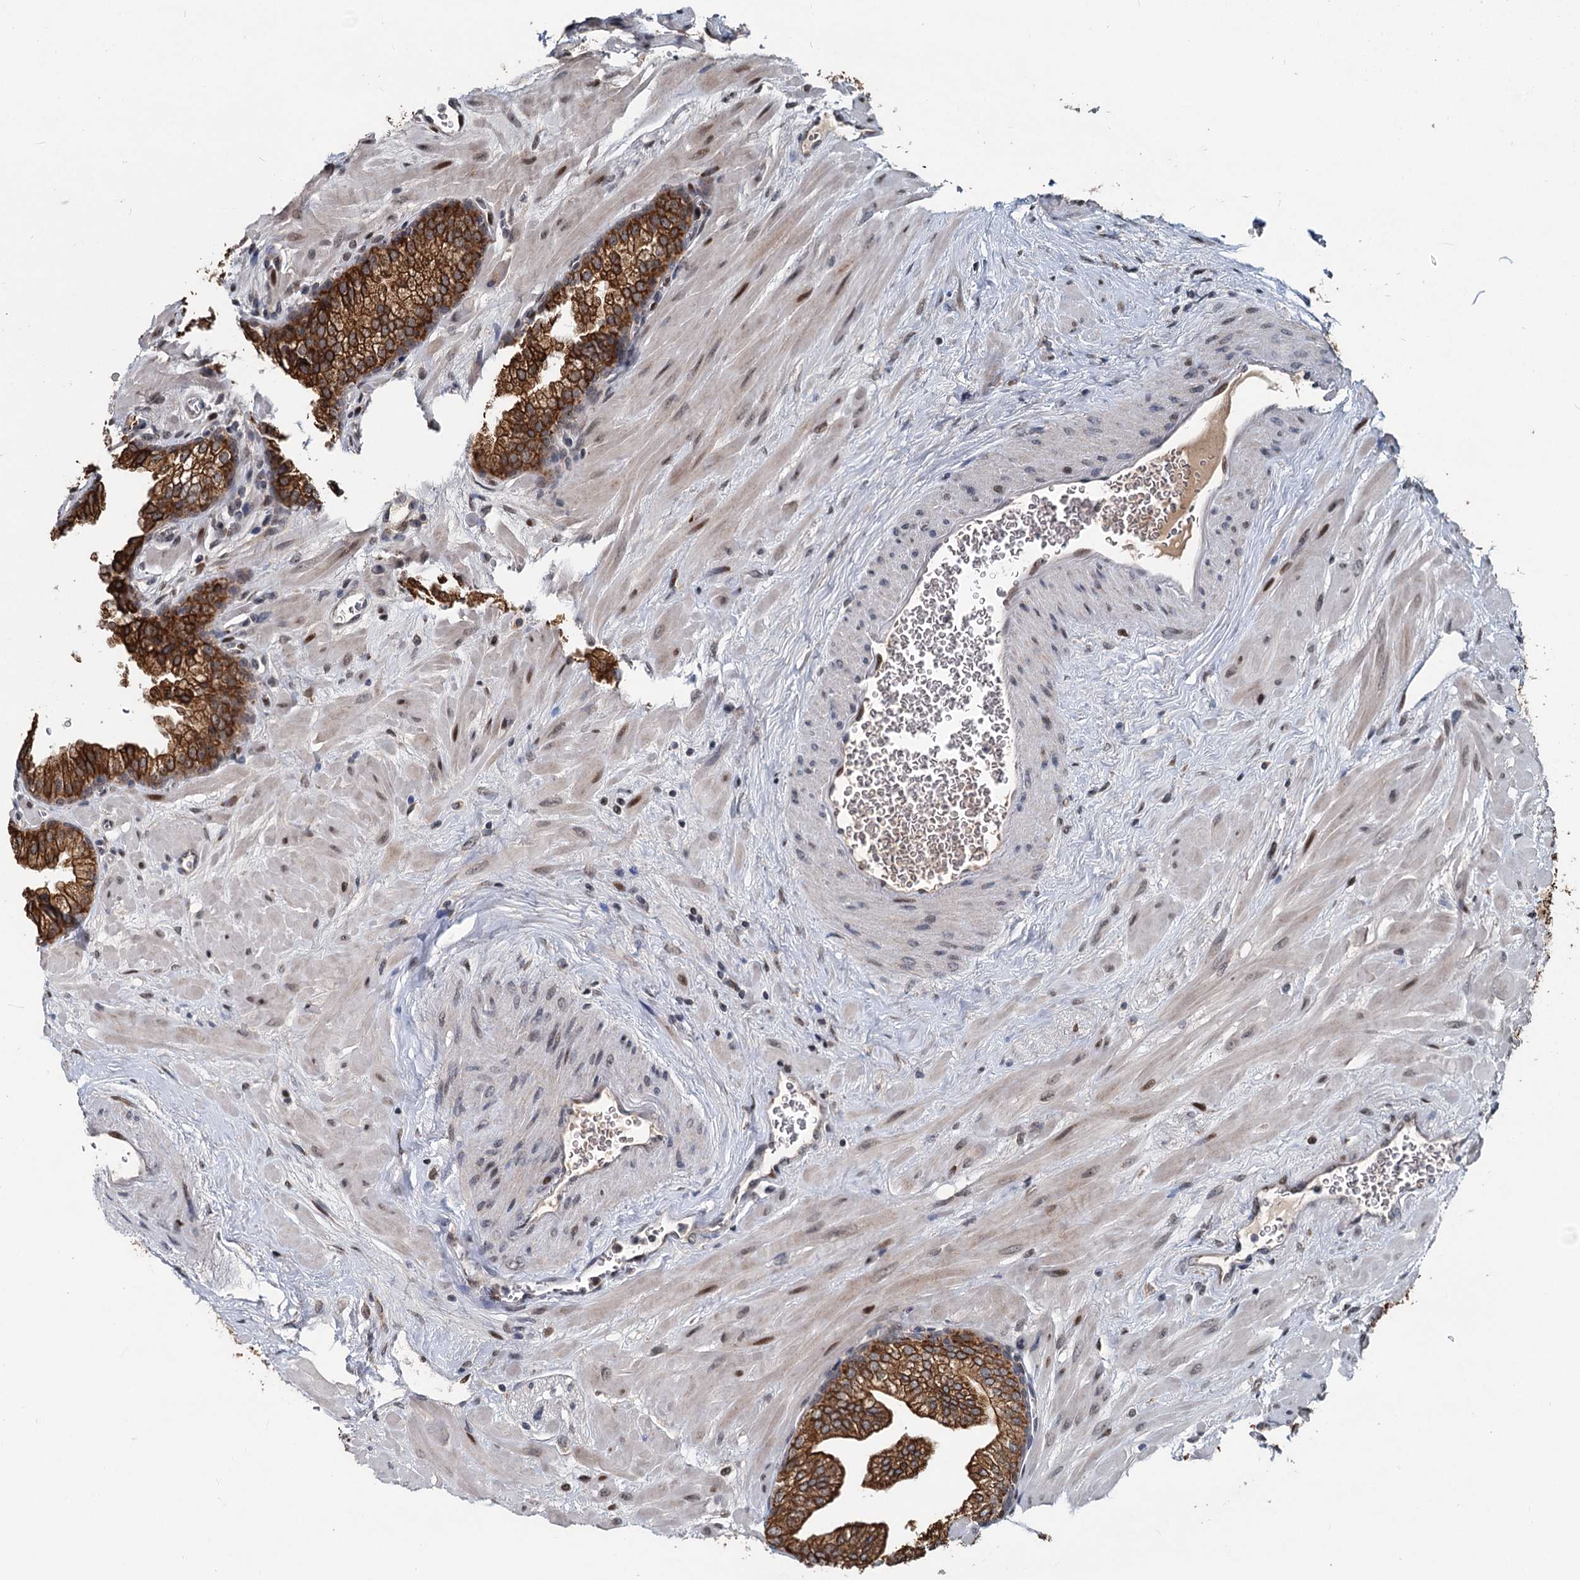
{"staining": {"intensity": "strong", "quantity": ">75%", "location": "cytoplasmic/membranous"}, "tissue": "prostate", "cell_type": "Glandular cells", "image_type": "normal", "snomed": [{"axis": "morphology", "description": "Normal tissue, NOS"}, {"axis": "topography", "description": "Prostate"}], "caption": "Protein staining by immunohistochemistry (IHC) demonstrates strong cytoplasmic/membranous positivity in approximately >75% of glandular cells in benign prostate.", "gene": "RITA1", "patient": {"sex": "male", "age": 60}}